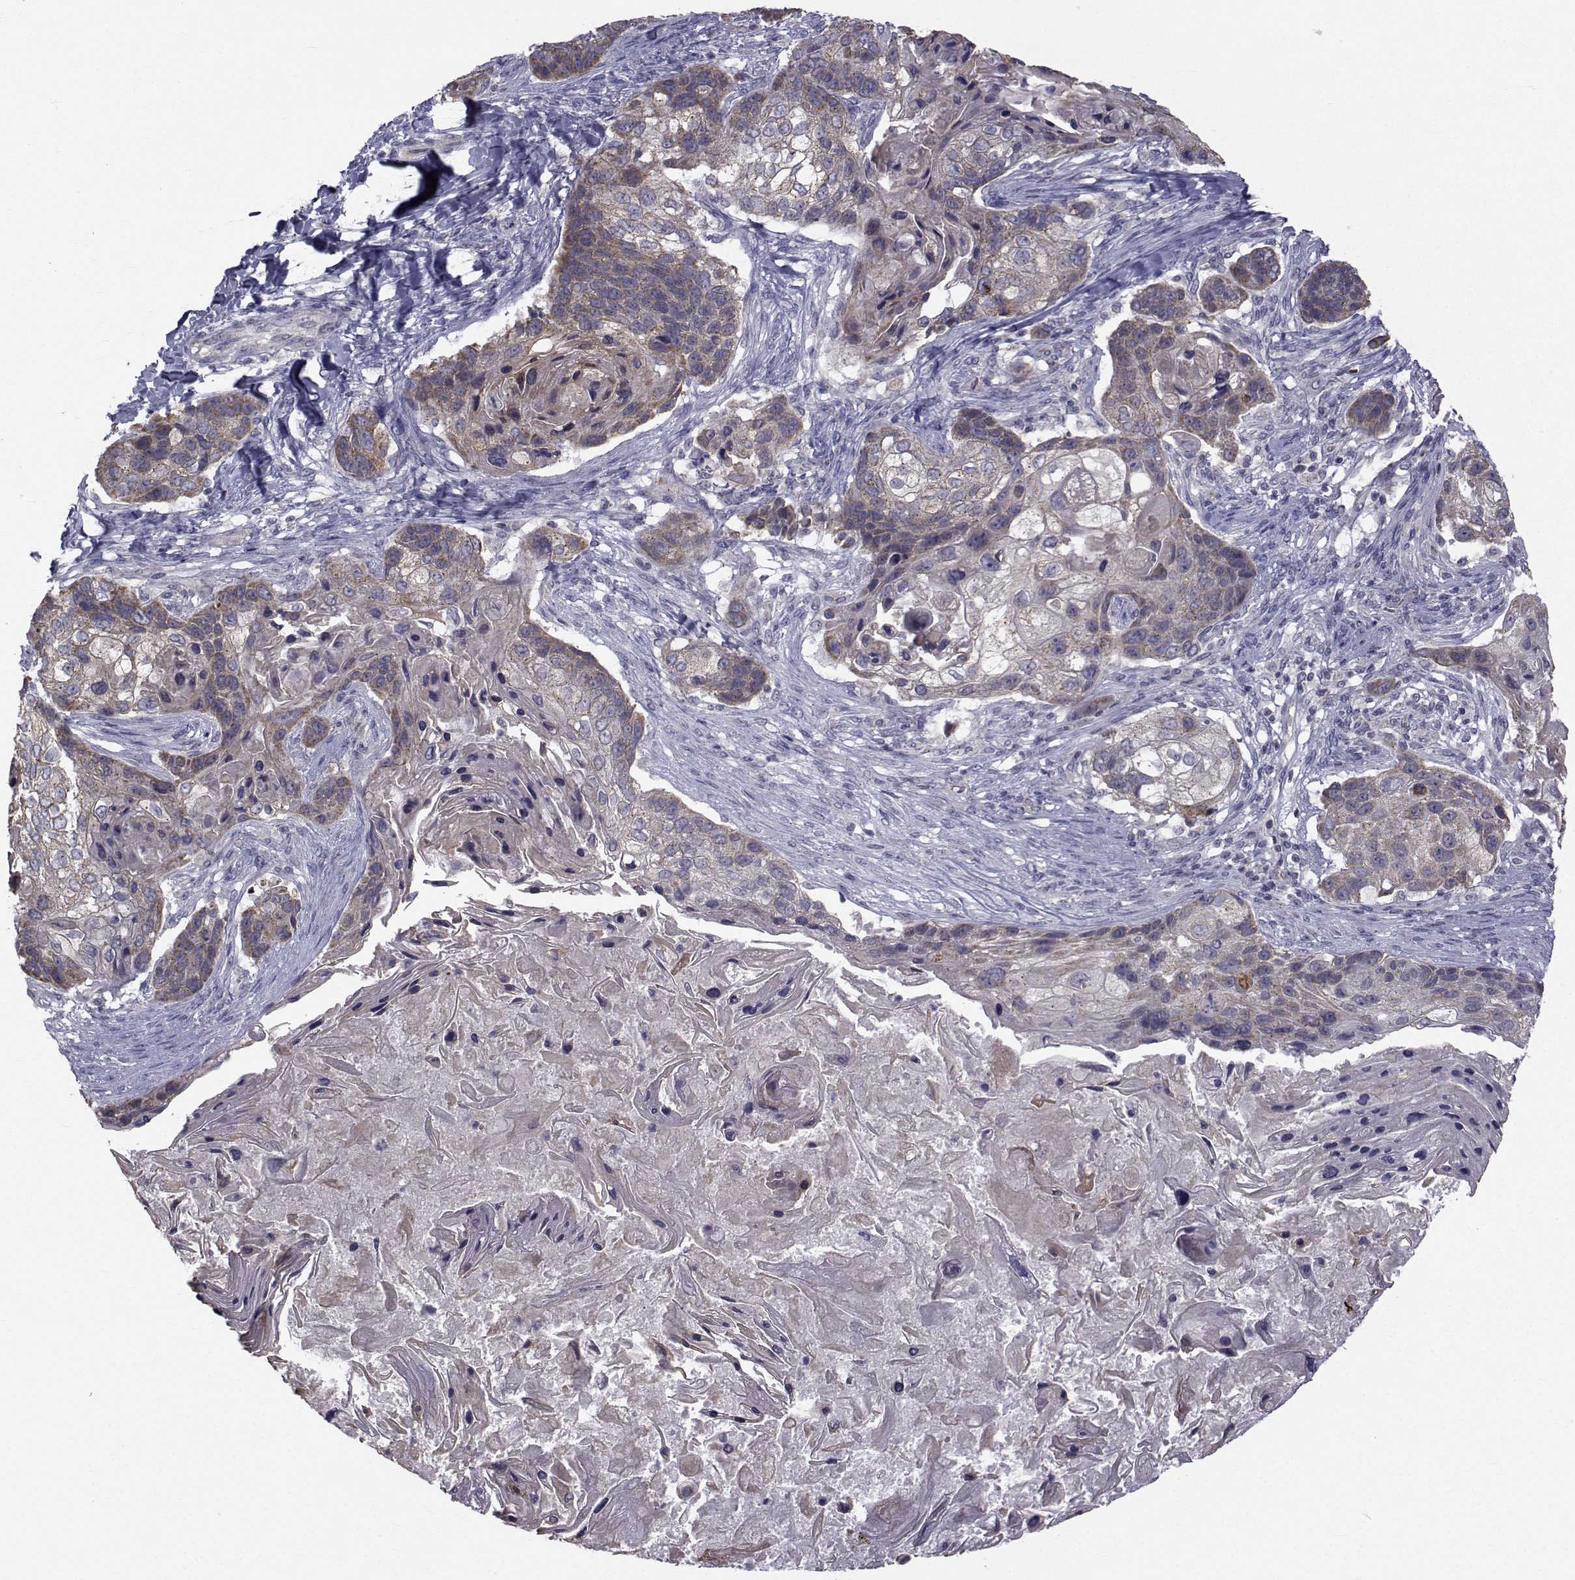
{"staining": {"intensity": "weak", "quantity": "25%-75%", "location": "cytoplasmic/membranous"}, "tissue": "lung cancer", "cell_type": "Tumor cells", "image_type": "cancer", "snomed": [{"axis": "morphology", "description": "Squamous cell carcinoma, NOS"}, {"axis": "topography", "description": "Lung"}], "caption": "Immunohistochemistry of human squamous cell carcinoma (lung) shows low levels of weak cytoplasmic/membranous positivity in approximately 25%-75% of tumor cells.", "gene": "ANGPT1", "patient": {"sex": "male", "age": 69}}